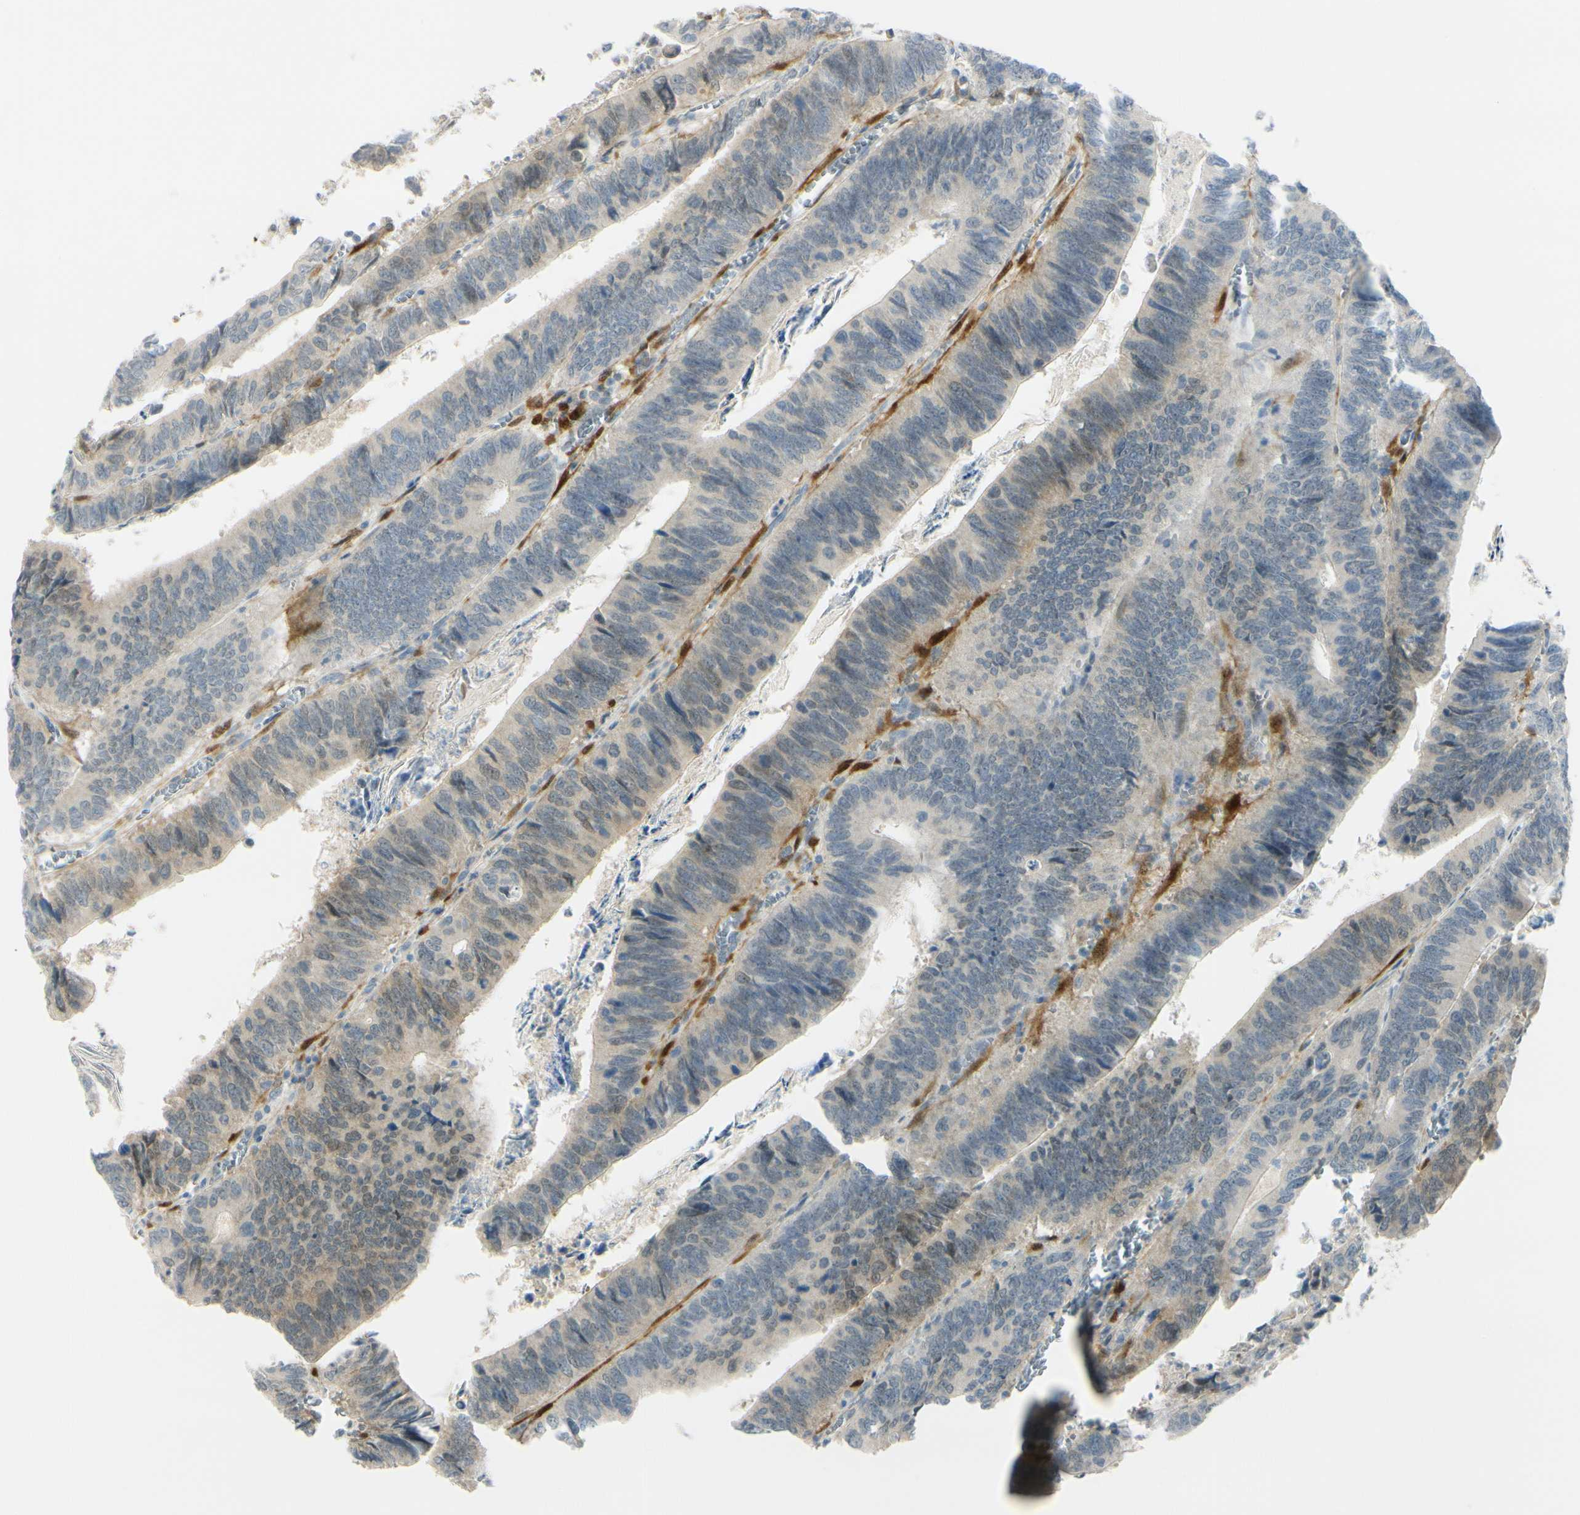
{"staining": {"intensity": "weak", "quantity": "25%-75%", "location": "cytoplasmic/membranous"}, "tissue": "colorectal cancer", "cell_type": "Tumor cells", "image_type": "cancer", "snomed": [{"axis": "morphology", "description": "Adenocarcinoma, NOS"}, {"axis": "topography", "description": "Colon"}], "caption": "The micrograph demonstrates immunohistochemical staining of adenocarcinoma (colorectal). There is weak cytoplasmic/membranous expression is appreciated in about 25%-75% of tumor cells.", "gene": "FHL2", "patient": {"sex": "male", "age": 72}}